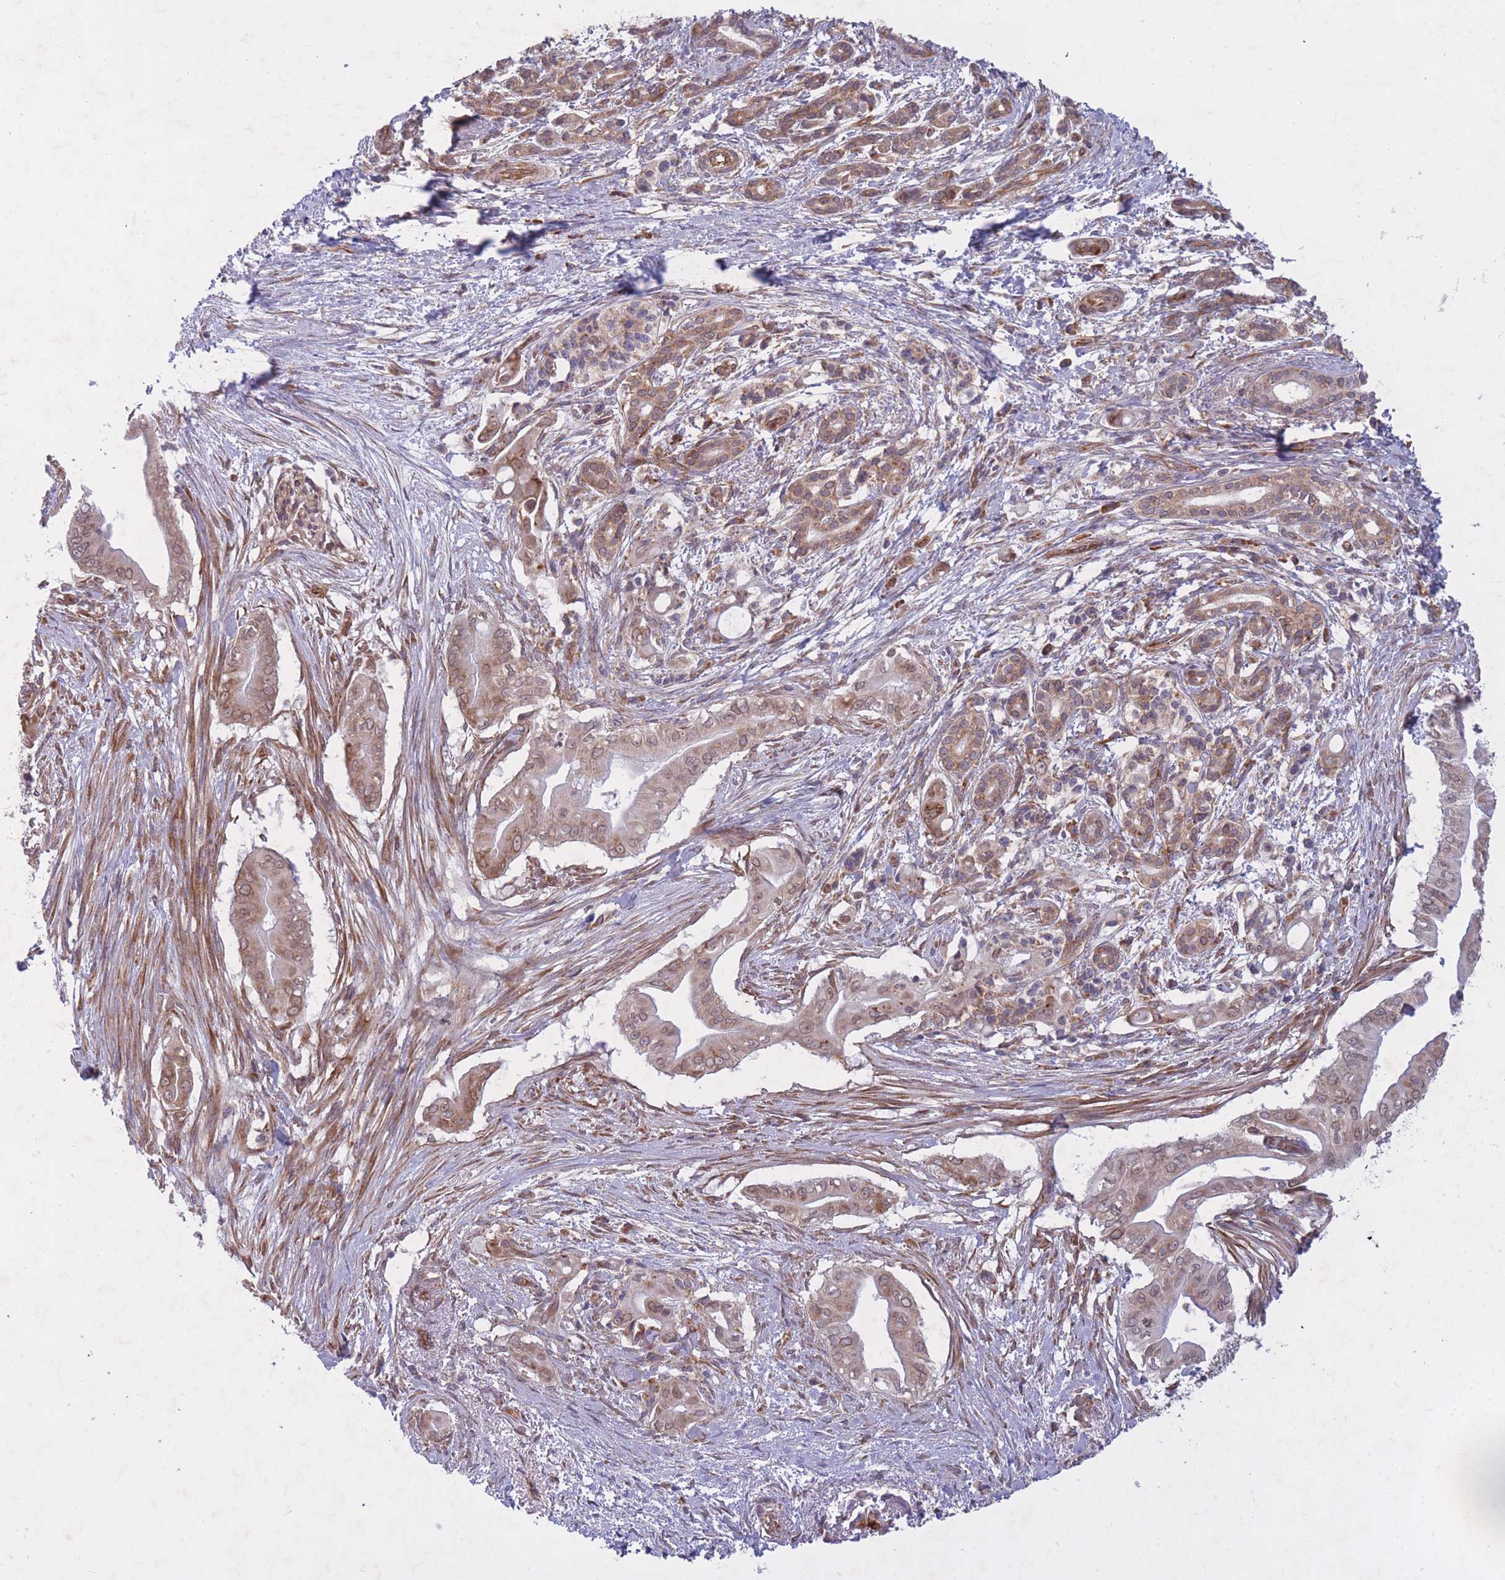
{"staining": {"intensity": "moderate", "quantity": ">75%", "location": "cytoplasmic/membranous"}, "tissue": "pancreatic cancer", "cell_type": "Tumor cells", "image_type": "cancer", "snomed": [{"axis": "morphology", "description": "Adenocarcinoma, NOS"}, {"axis": "topography", "description": "Pancreas"}], "caption": "DAB immunohistochemical staining of pancreatic cancer (adenocarcinoma) demonstrates moderate cytoplasmic/membranous protein positivity in about >75% of tumor cells.", "gene": "CCDC124", "patient": {"sex": "male", "age": 71}}